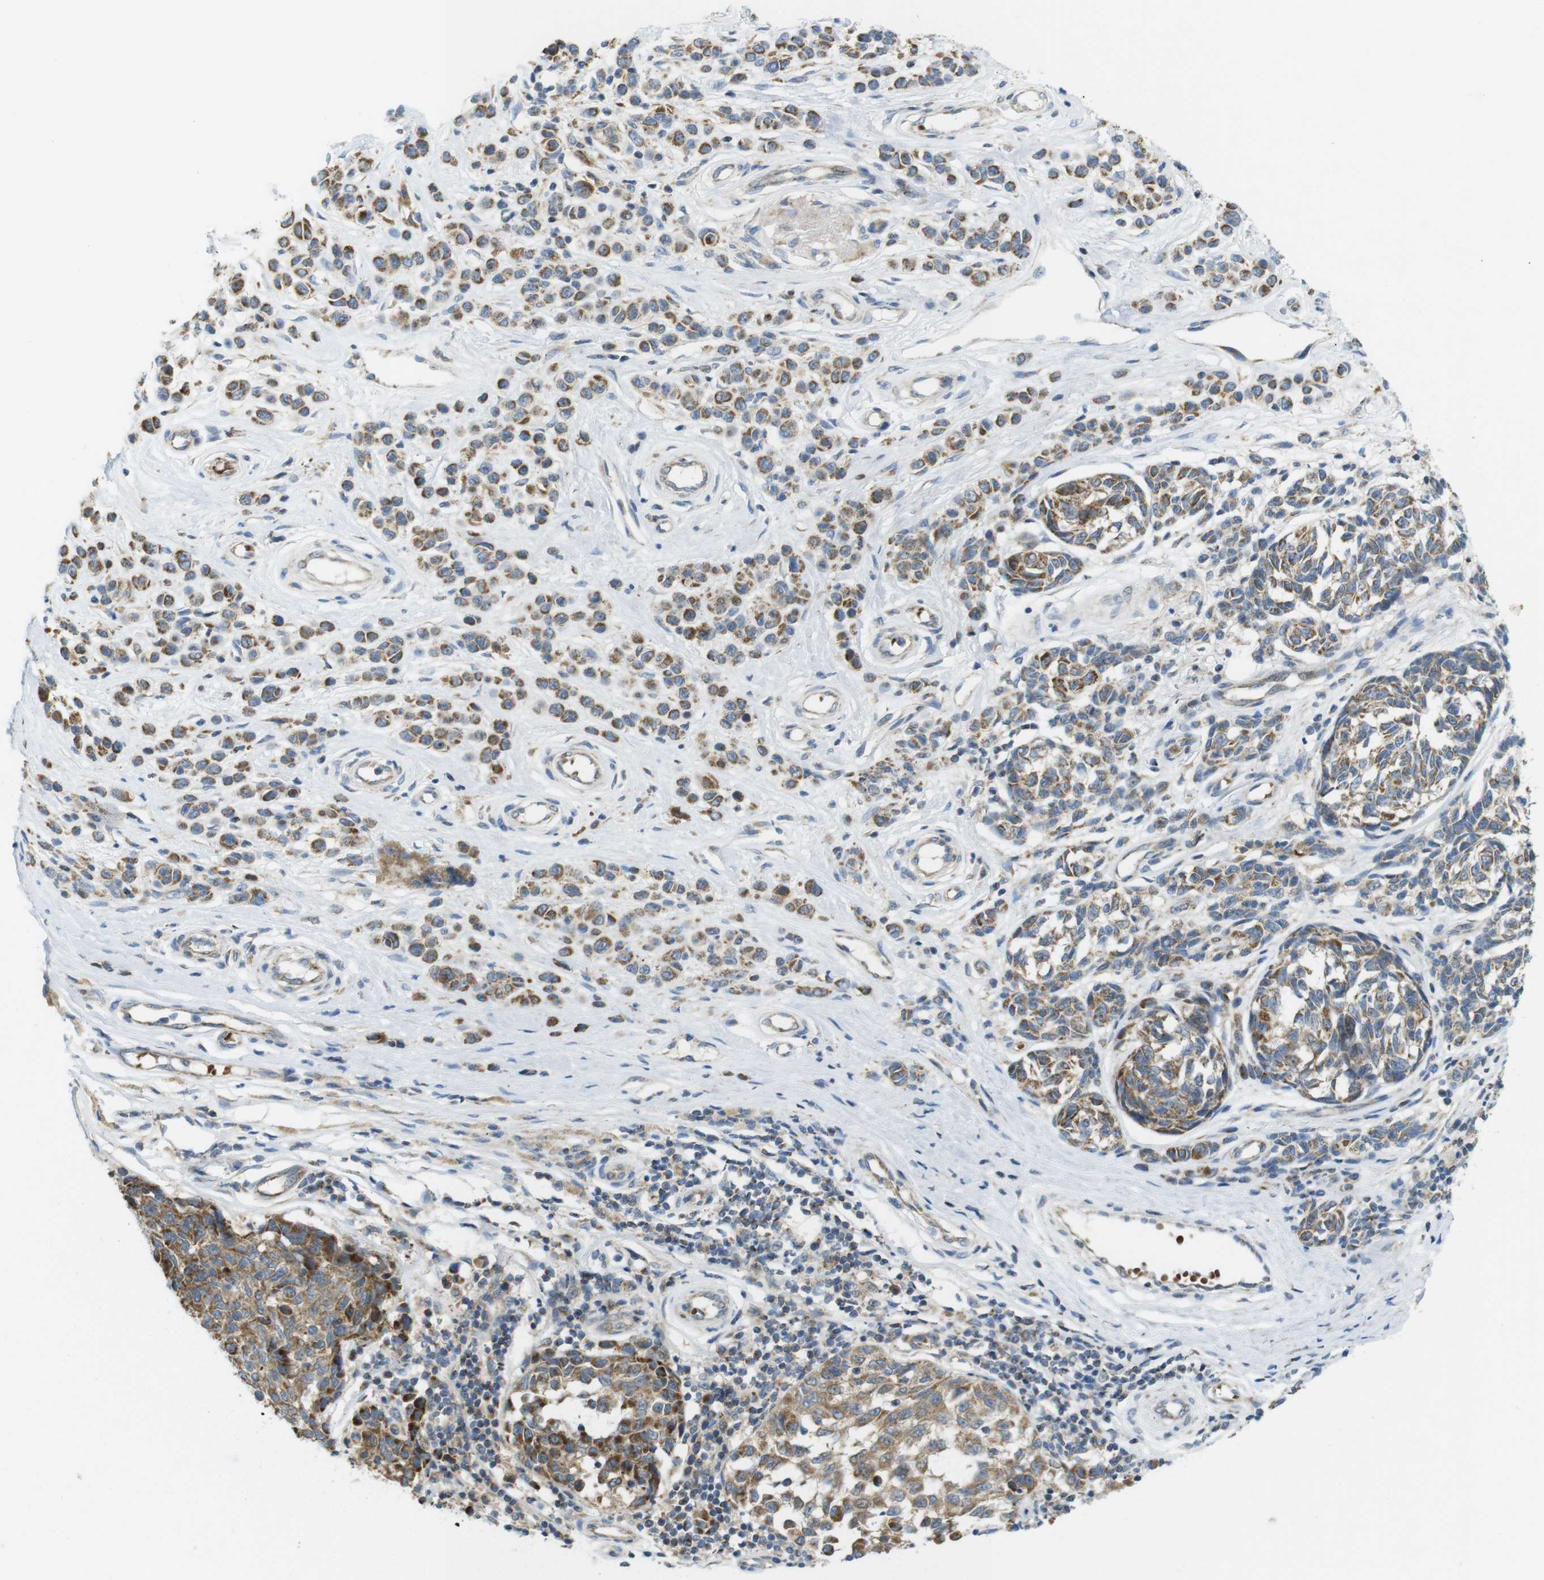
{"staining": {"intensity": "moderate", "quantity": ">75%", "location": "cytoplasmic/membranous"}, "tissue": "melanoma", "cell_type": "Tumor cells", "image_type": "cancer", "snomed": [{"axis": "morphology", "description": "Malignant melanoma, NOS"}, {"axis": "topography", "description": "Skin"}], "caption": "Protein expression analysis of human melanoma reveals moderate cytoplasmic/membranous positivity in about >75% of tumor cells.", "gene": "MARCHF1", "patient": {"sex": "female", "age": 64}}